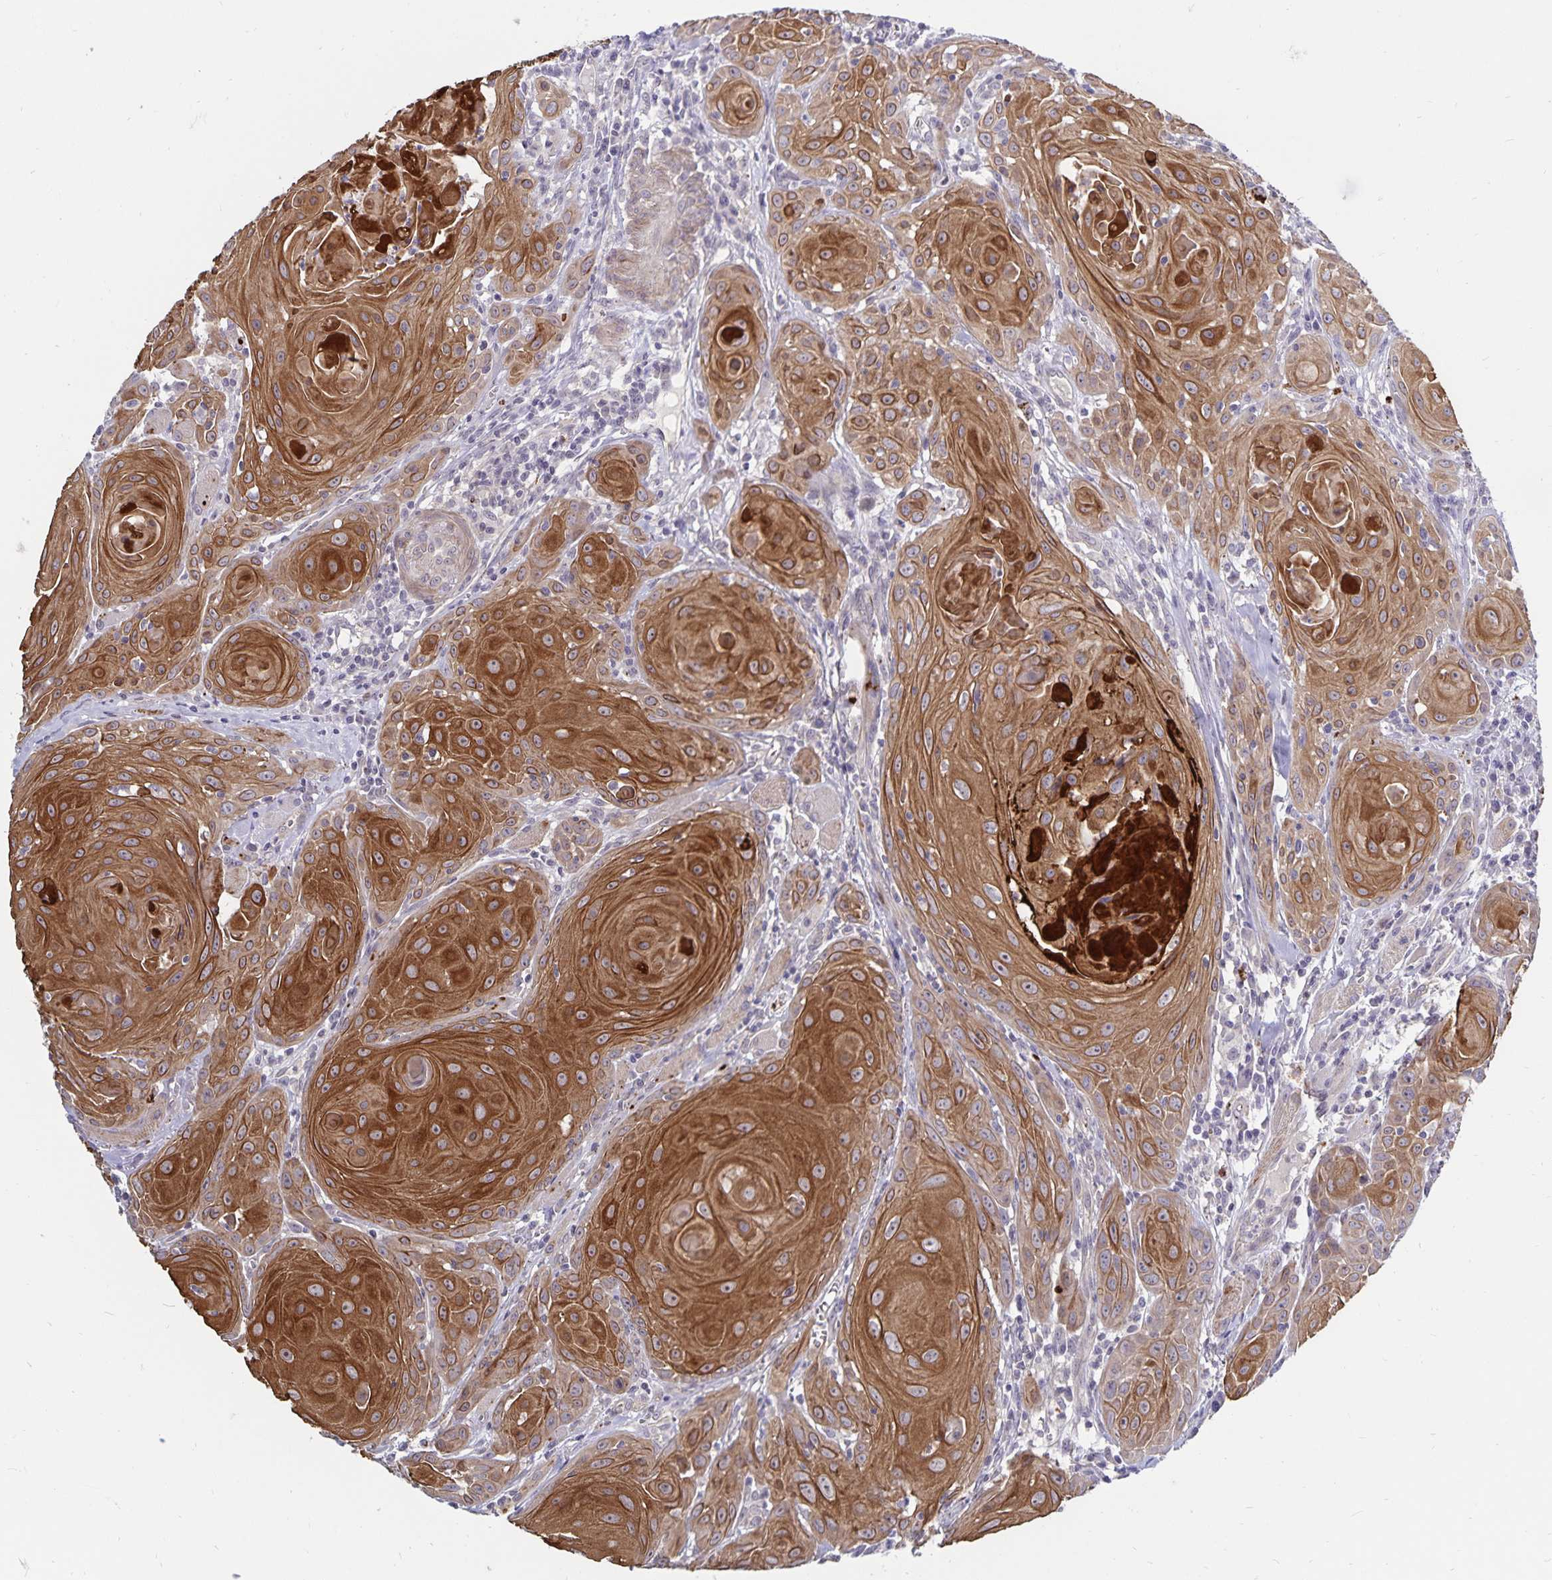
{"staining": {"intensity": "moderate", "quantity": ">75%", "location": "cytoplasmic/membranous"}, "tissue": "head and neck cancer", "cell_type": "Tumor cells", "image_type": "cancer", "snomed": [{"axis": "morphology", "description": "Squamous cell carcinoma, NOS"}, {"axis": "topography", "description": "Head-Neck"}], "caption": "The image shows staining of head and neck cancer, revealing moderate cytoplasmic/membranous protein expression (brown color) within tumor cells.", "gene": "CDKN2B", "patient": {"sex": "female", "age": 80}}